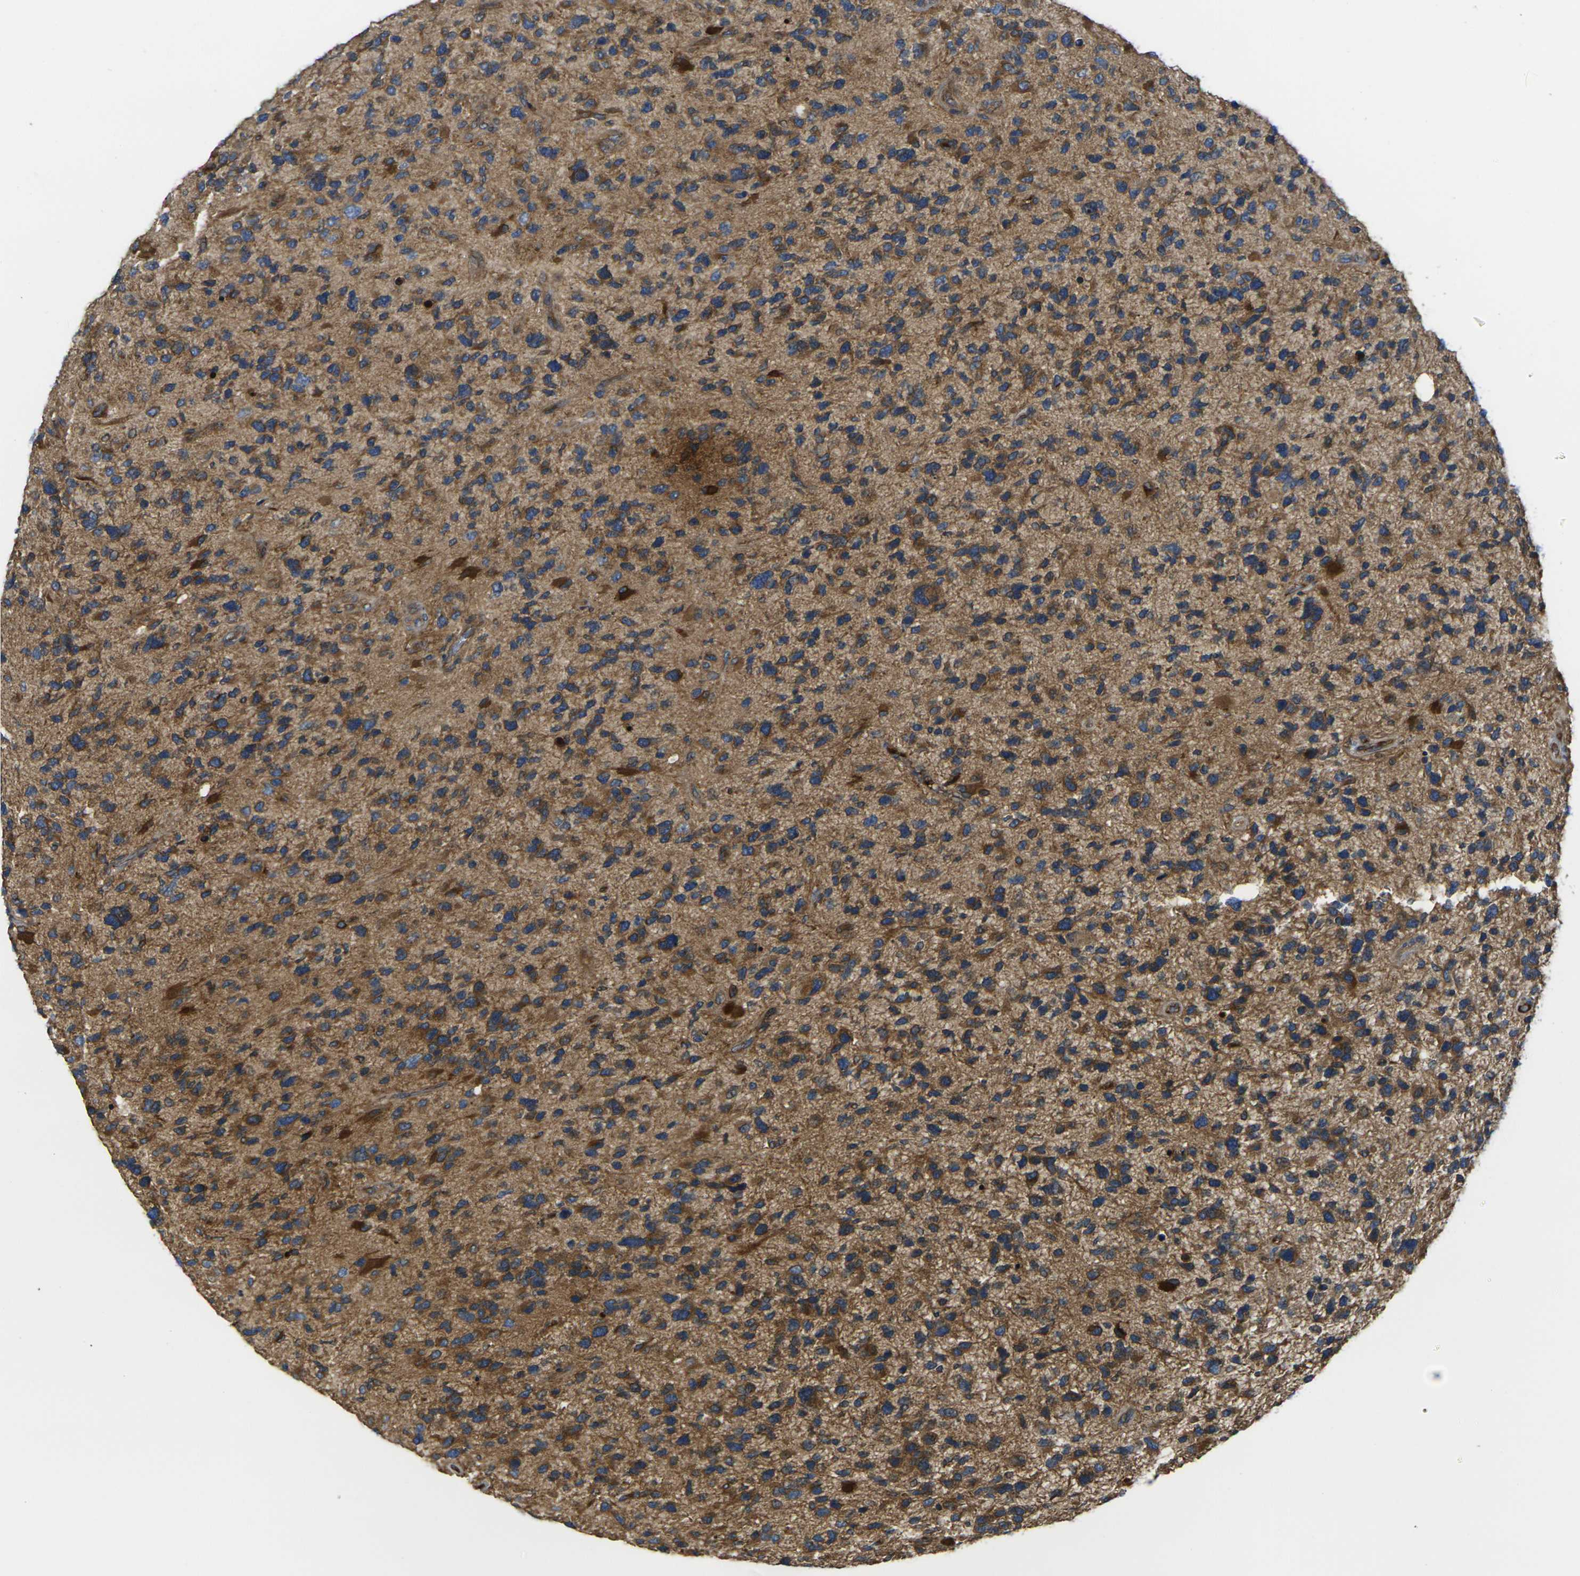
{"staining": {"intensity": "moderate", "quantity": "25%-75%", "location": "cytoplasmic/membranous"}, "tissue": "glioma", "cell_type": "Tumor cells", "image_type": "cancer", "snomed": [{"axis": "morphology", "description": "Glioma, malignant, High grade"}, {"axis": "topography", "description": "Brain"}], "caption": "The histopathology image shows immunohistochemical staining of malignant high-grade glioma. There is moderate cytoplasmic/membranous expression is present in approximately 25%-75% of tumor cells. (DAB (3,3'-diaminobenzidine) = brown stain, brightfield microscopy at high magnification).", "gene": "FZD1", "patient": {"sex": "female", "age": 58}}